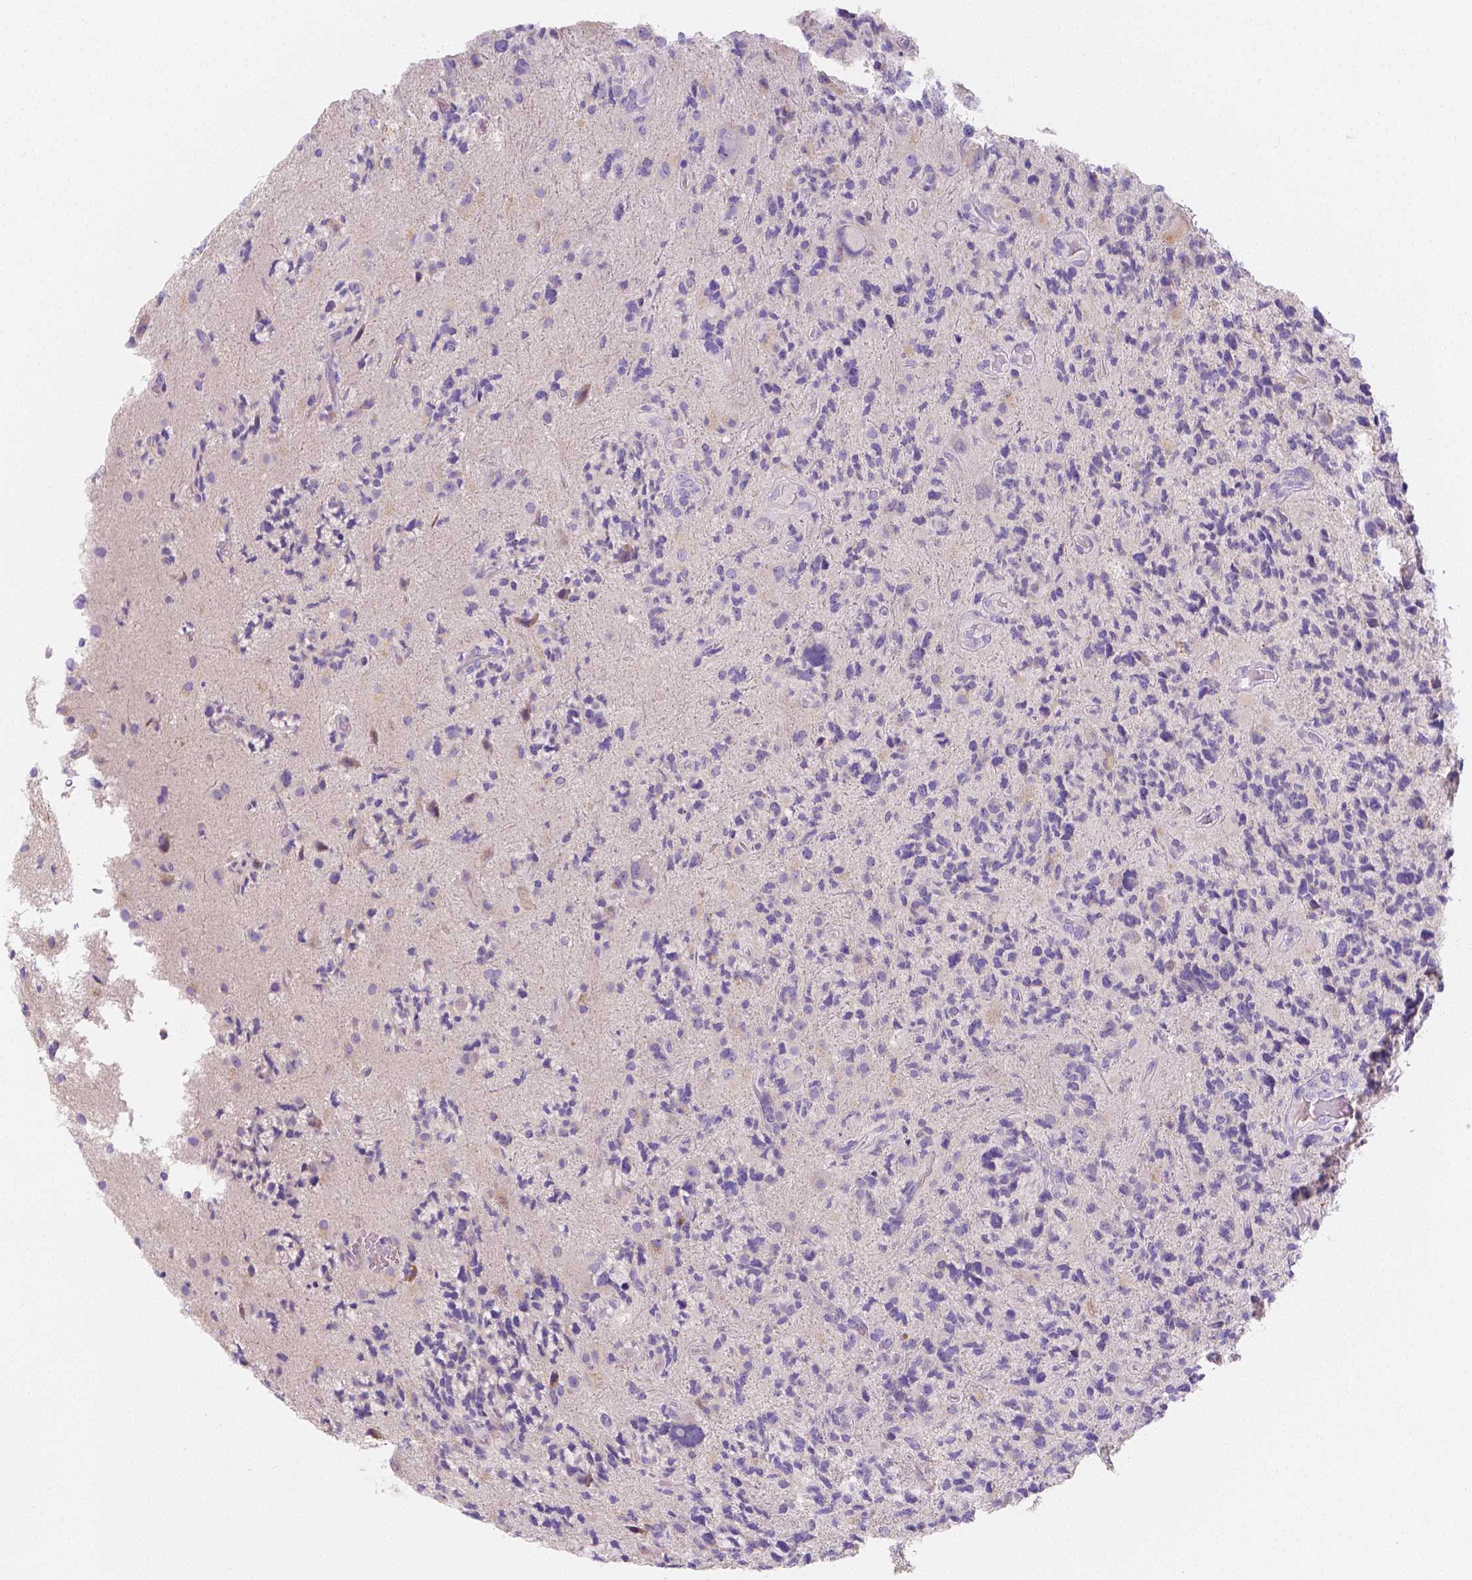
{"staining": {"intensity": "negative", "quantity": "none", "location": "none"}, "tissue": "glioma", "cell_type": "Tumor cells", "image_type": "cancer", "snomed": [{"axis": "morphology", "description": "Glioma, malignant, High grade"}, {"axis": "topography", "description": "Brain"}], "caption": "High power microscopy image of an immunohistochemistry (IHC) photomicrograph of malignant glioma (high-grade), revealing no significant staining in tumor cells.", "gene": "RNF186", "patient": {"sex": "female", "age": 71}}